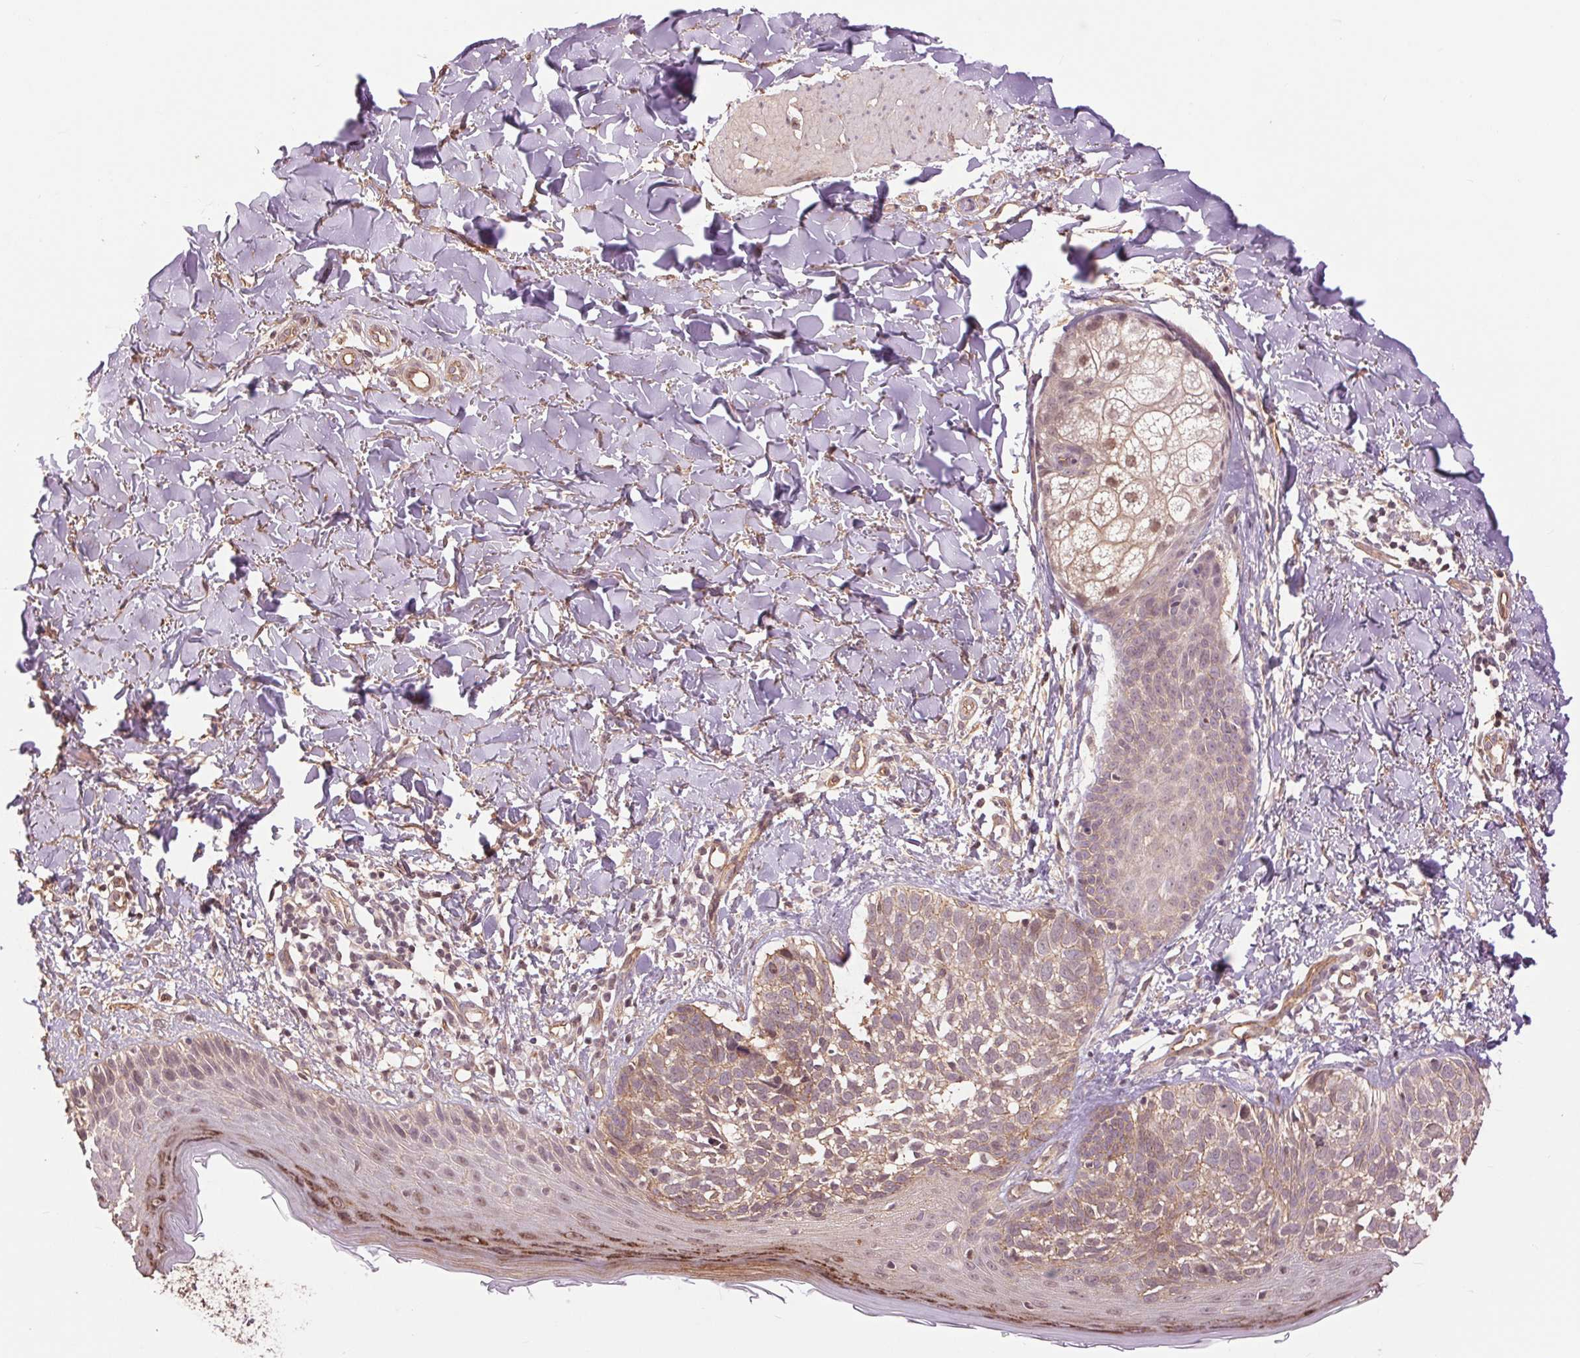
{"staining": {"intensity": "weak", "quantity": ">75%", "location": "cytoplasmic/membranous"}, "tissue": "skin cancer", "cell_type": "Tumor cells", "image_type": "cancer", "snomed": [{"axis": "morphology", "description": "Basal cell carcinoma"}, {"axis": "topography", "description": "Skin"}], "caption": "Protein expression analysis of human skin basal cell carcinoma reveals weak cytoplasmic/membranous staining in about >75% of tumor cells.", "gene": "PALM", "patient": {"sex": "female", "age": 45}}